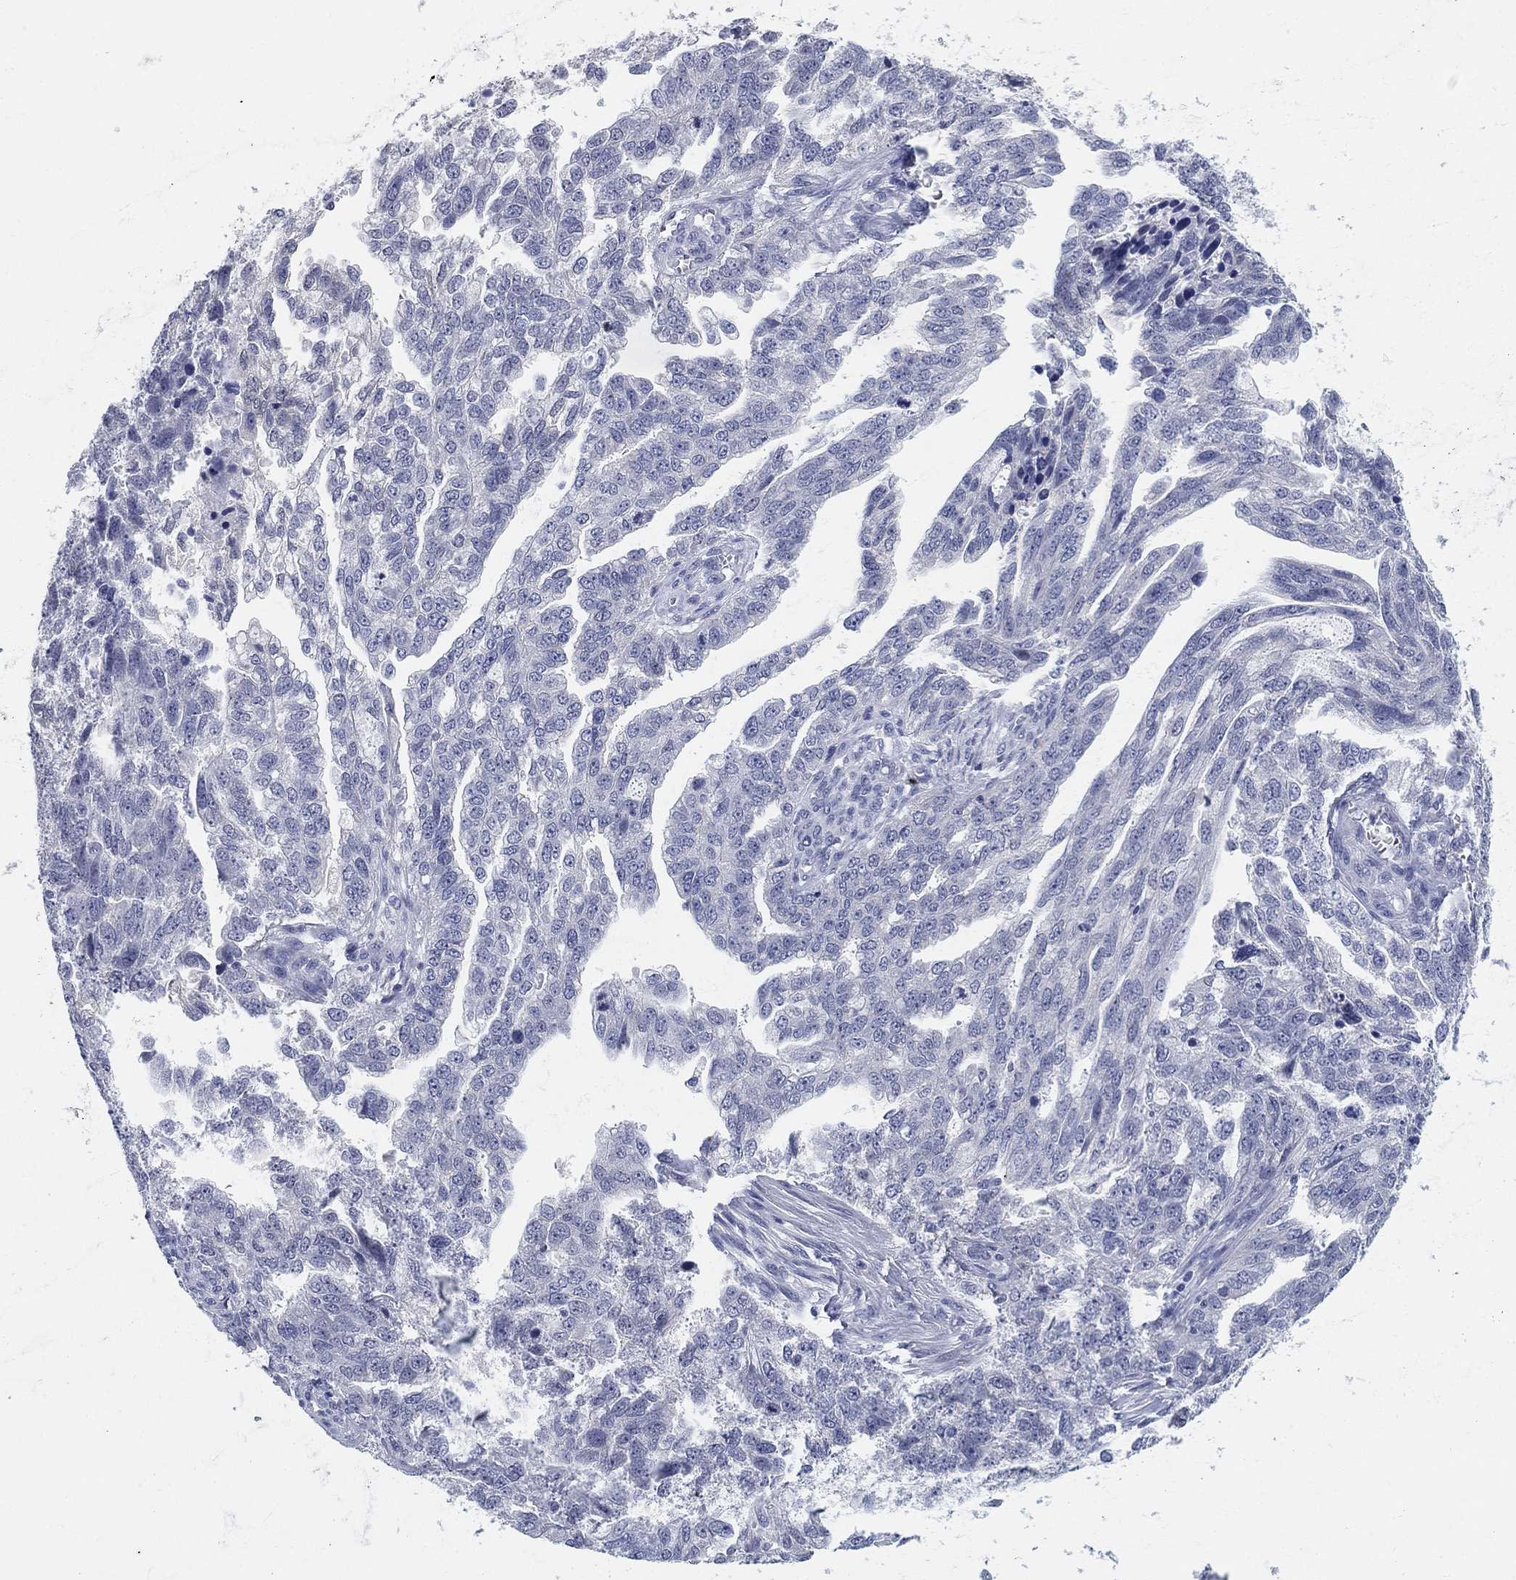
{"staining": {"intensity": "negative", "quantity": "none", "location": "none"}, "tissue": "ovarian cancer", "cell_type": "Tumor cells", "image_type": "cancer", "snomed": [{"axis": "morphology", "description": "Cystadenocarcinoma, serous, NOS"}, {"axis": "topography", "description": "Ovary"}], "caption": "Protein analysis of ovarian cancer (serous cystadenocarcinoma) reveals no significant staining in tumor cells.", "gene": "CLUL1", "patient": {"sex": "female", "age": 51}}